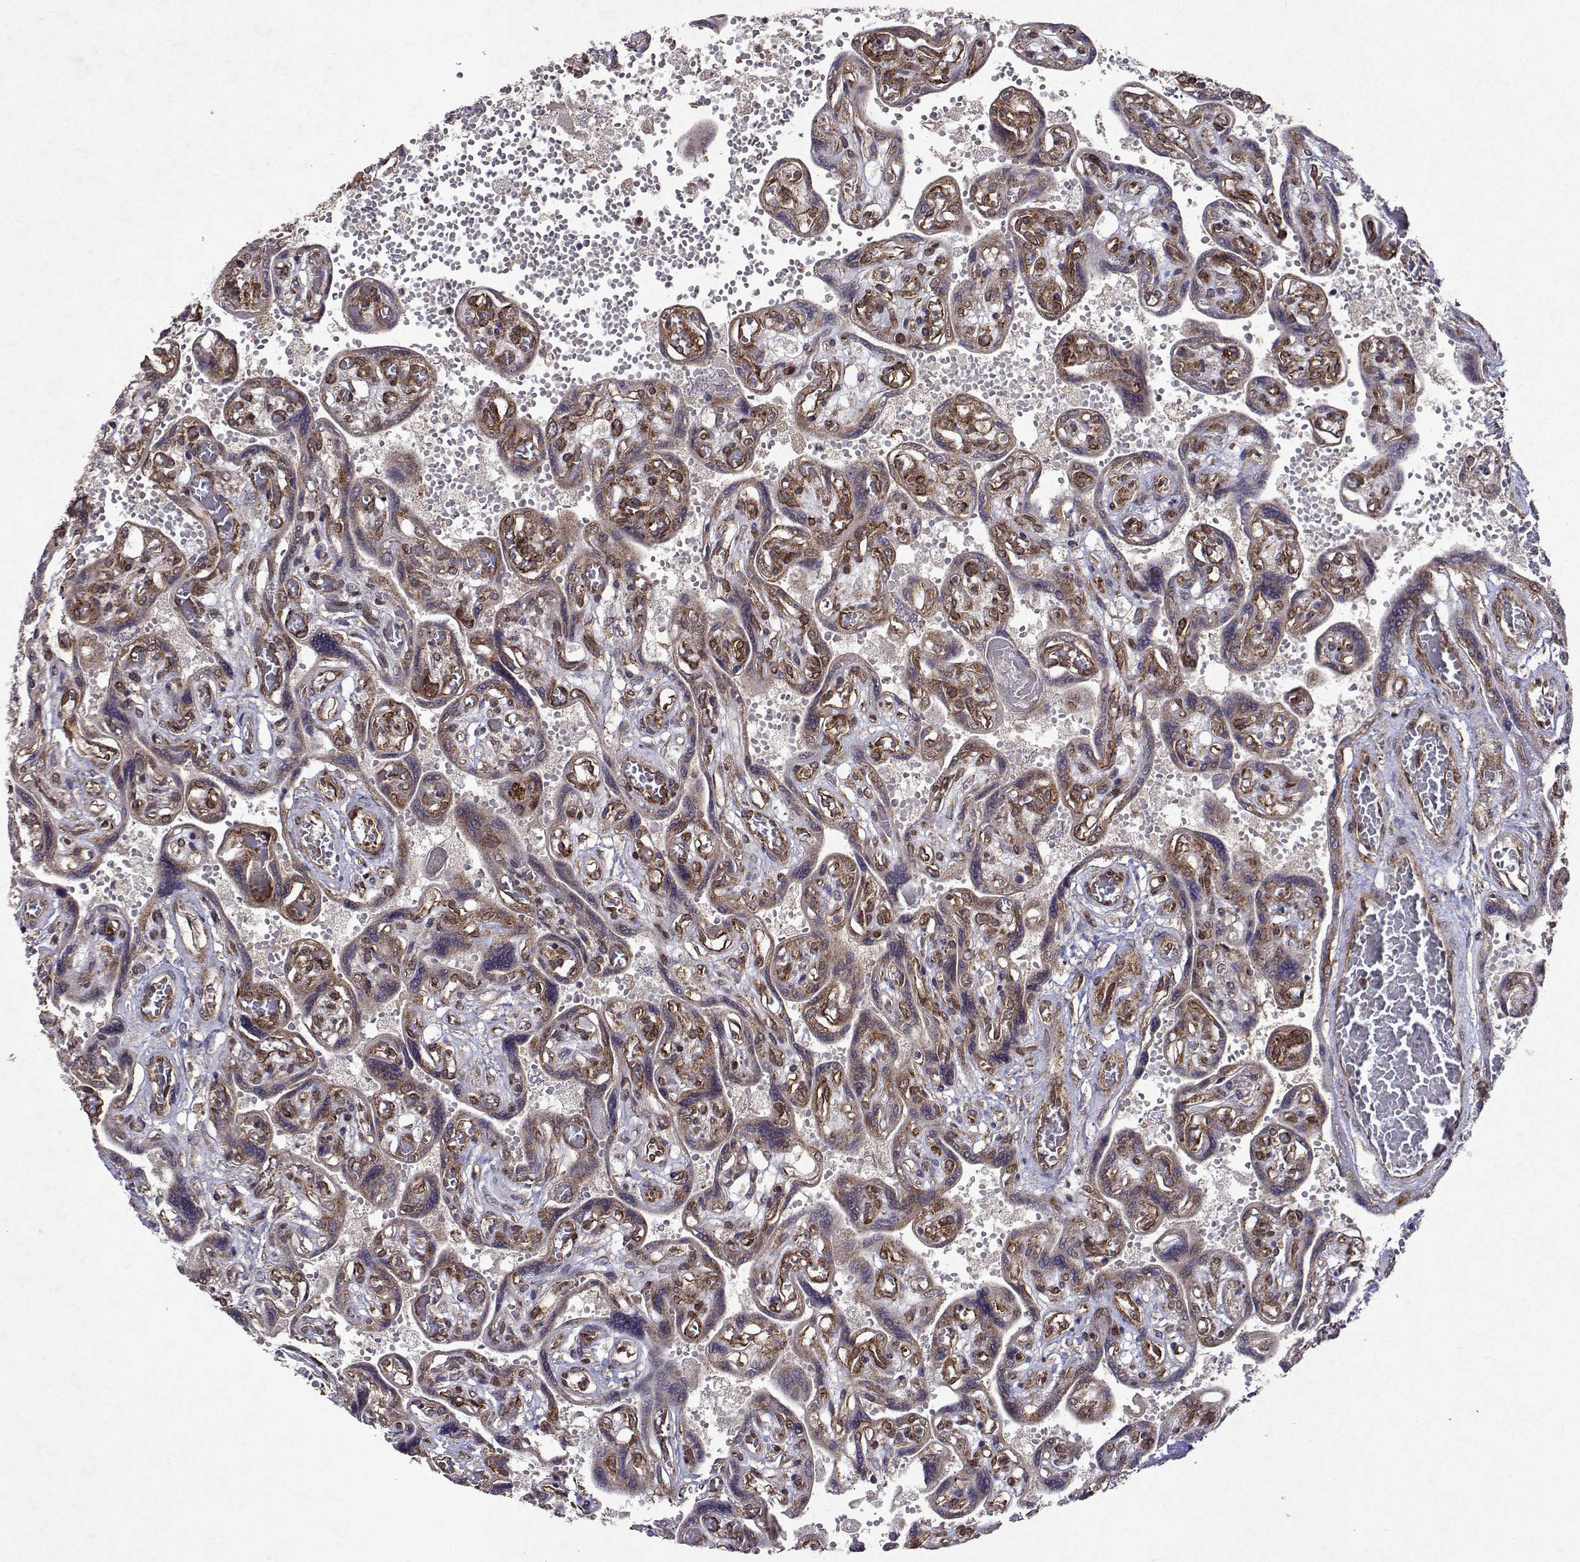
{"staining": {"intensity": "strong", "quantity": "25%-75%", "location": "cytoplasmic/membranous"}, "tissue": "placenta", "cell_type": "Trophoblastic cells", "image_type": "normal", "snomed": [{"axis": "morphology", "description": "Normal tissue, NOS"}, {"axis": "topography", "description": "Placenta"}], "caption": "Brown immunohistochemical staining in unremarkable placenta shows strong cytoplasmic/membranous positivity in approximately 25%-75% of trophoblastic cells.", "gene": "TARBP2", "patient": {"sex": "female", "age": 32}}